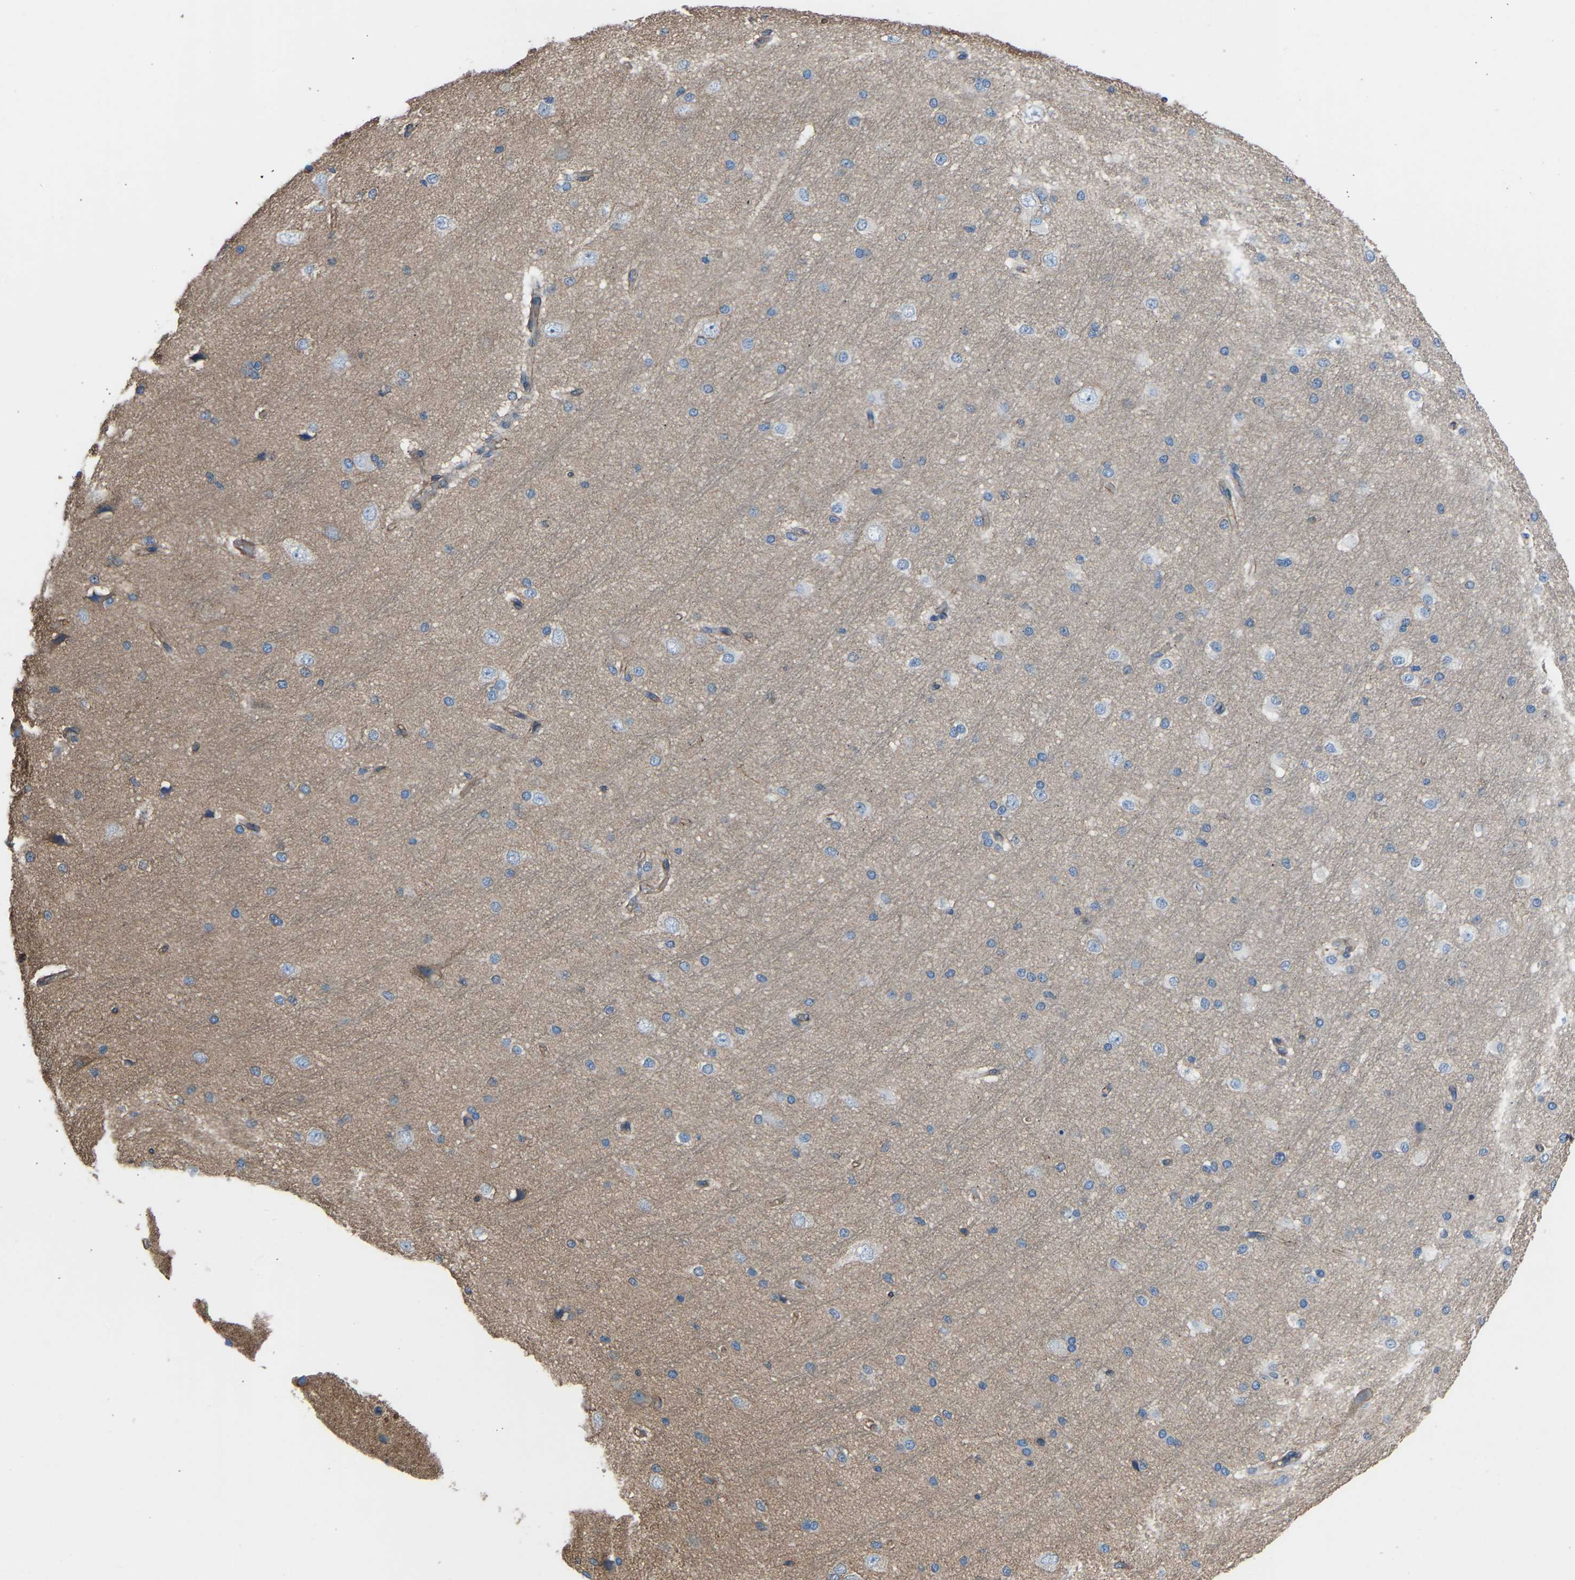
{"staining": {"intensity": "negative", "quantity": "none", "location": "none"}, "tissue": "cerebral cortex", "cell_type": "Endothelial cells", "image_type": "normal", "snomed": [{"axis": "morphology", "description": "Normal tissue, NOS"}, {"axis": "morphology", "description": "Developmental malformation"}, {"axis": "topography", "description": "Cerebral cortex"}], "caption": "This is an immunohistochemistry histopathology image of unremarkable cerebral cortex. There is no staining in endothelial cells.", "gene": "MYH10", "patient": {"sex": "female", "age": 30}}